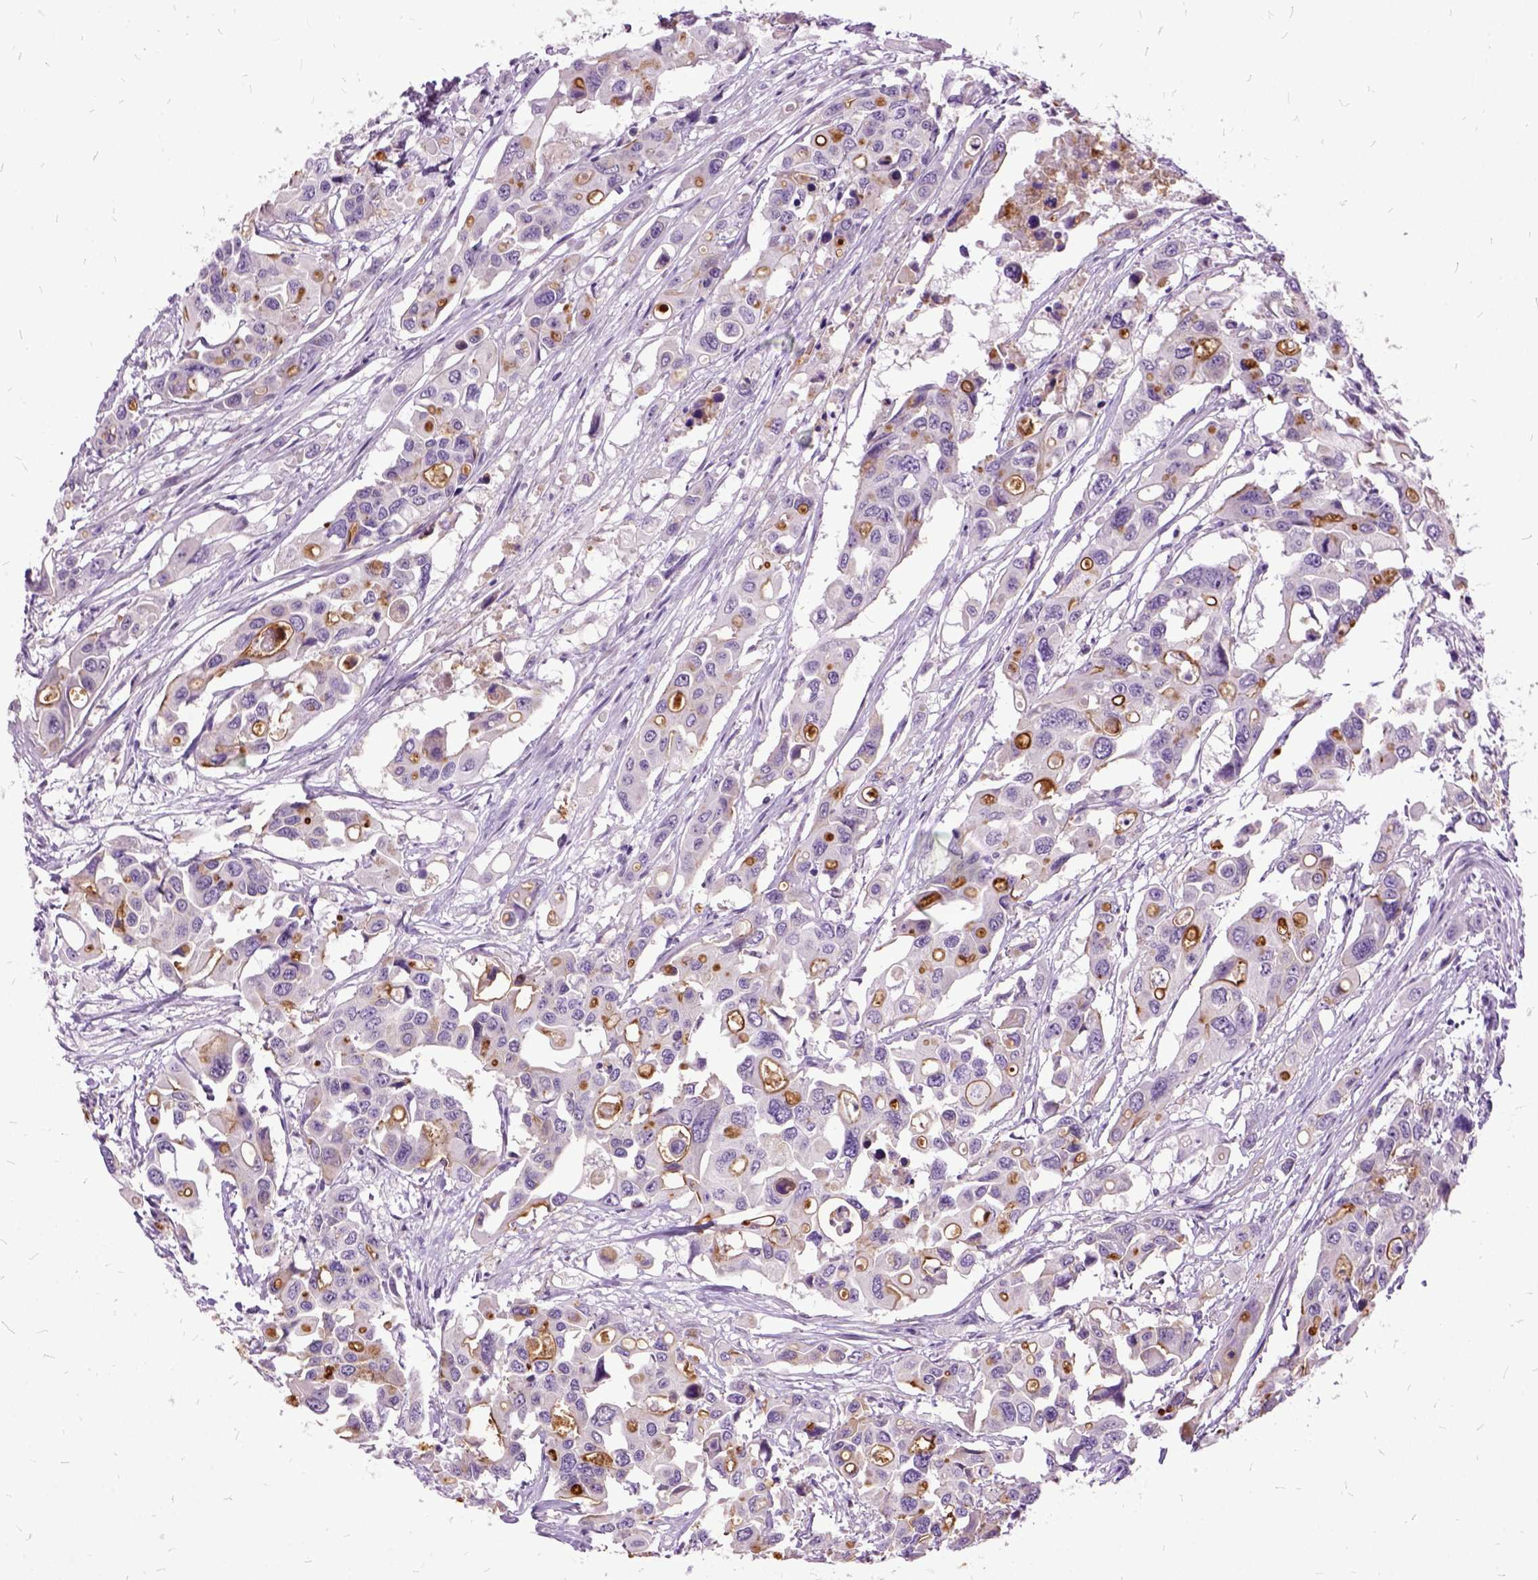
{"staining": {"intensity": "strong", "quantity": "25%-75%", "location": "cytoplasmic/membranous"}, "tissue": "colorectal cancer", "cell_type": "Tumor cells", "image_type": "cancer", "snomed": [{"axis": "morphology", "description": "Adenocarcinoma, NOS"}, {"axis": "topography", "description": "Colon"}], "caption": "This is a micrograph of IHC staining of adenocarcinoma (colorectal), which shows strong staining in the cytoplasmic/membranous of tumor cells.", "gene": "MME", "patient": {"sex": "male", "age": 77}}